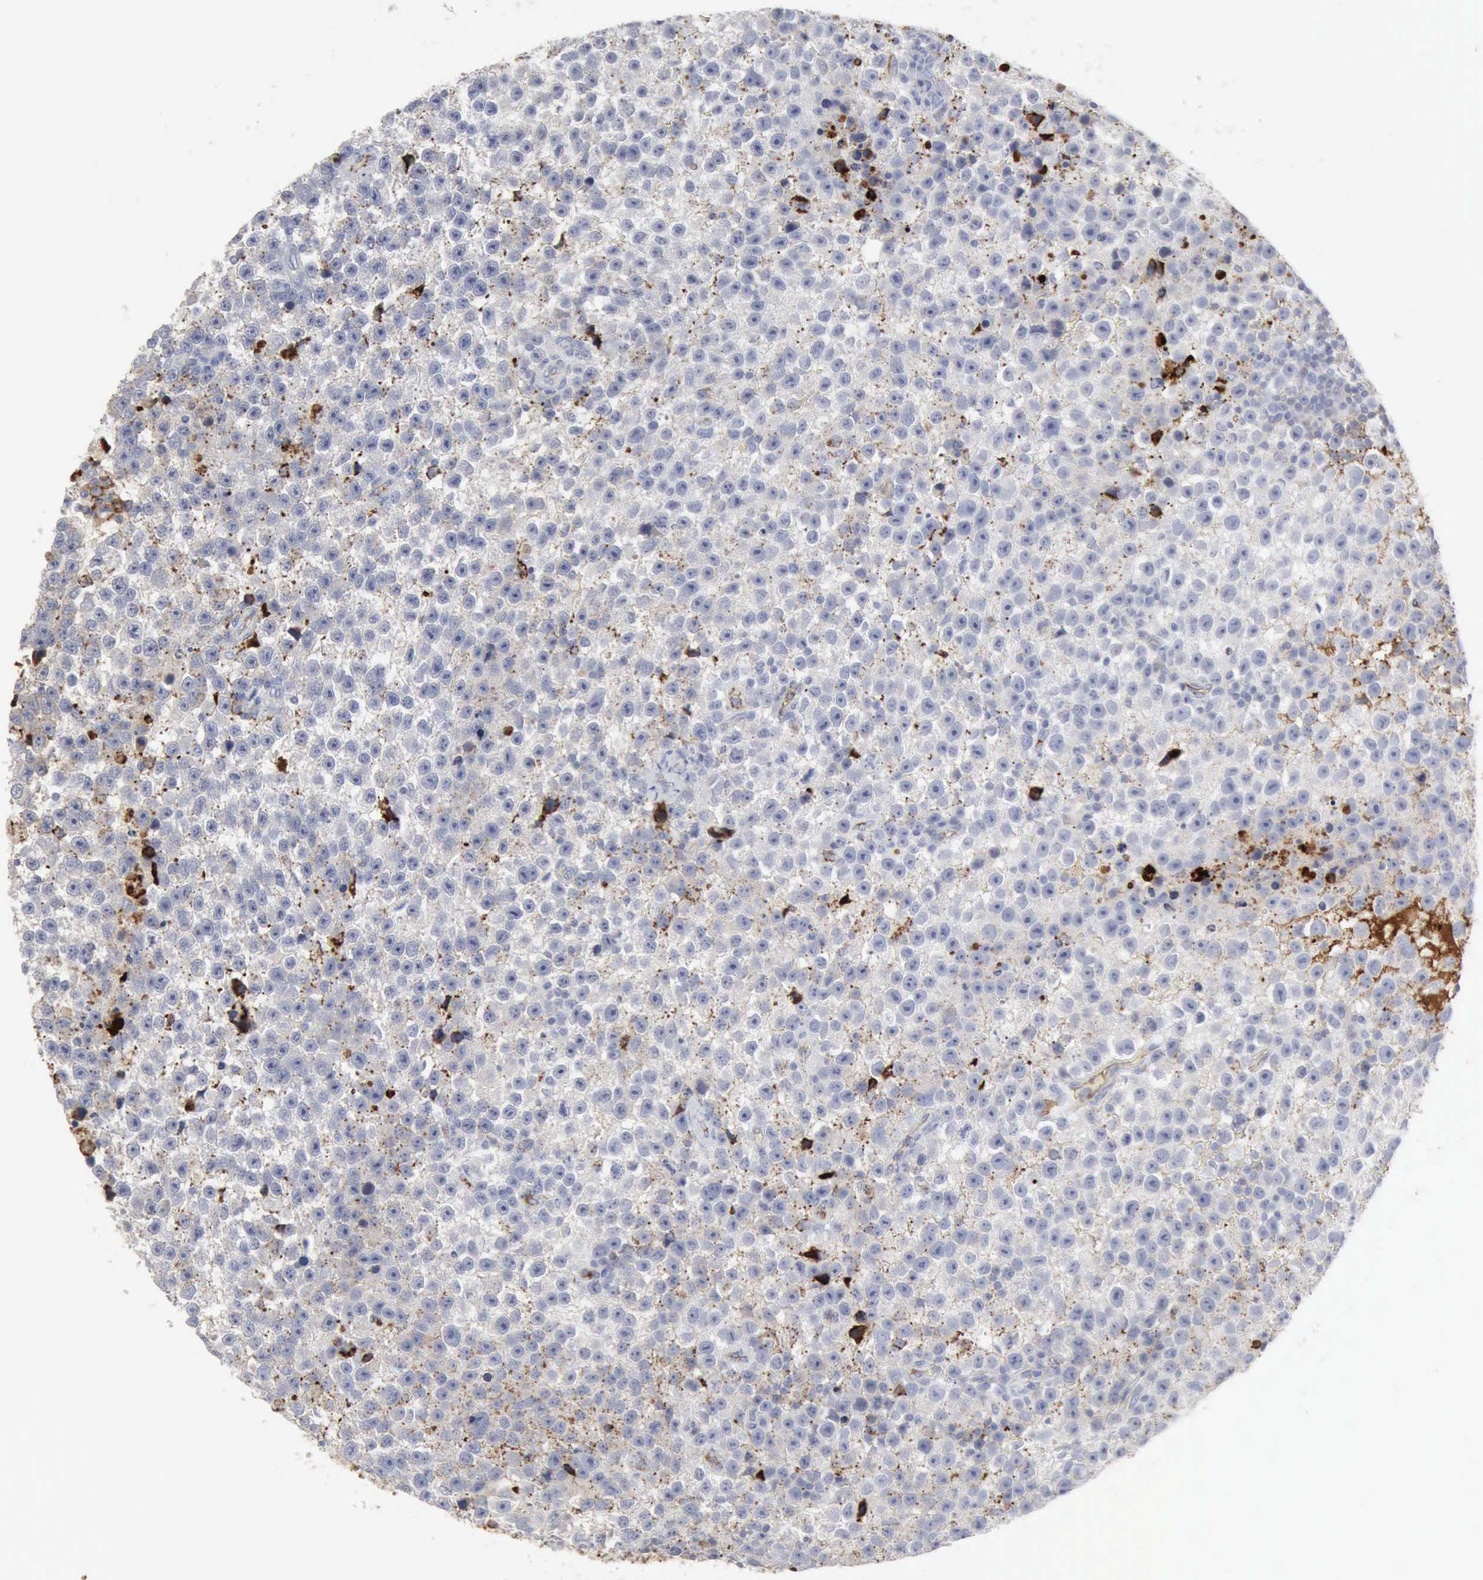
{"staining": {"intensity": "negative", "quantity": "none", "location": "none"}, "tissue": "testis cancer", "cell_type": "Tumor cells", "image_type": "cancer", "snomed": [{"axis": "morphology", "description": "Seminoma, NOS"}, {"axis": "topography", "description": "Testis"}], "caption": "Immunohistochemistry of testis seminoma demonstrates no expression in tumor cells.", "gene": "C4BPA", "patient": {"sex": "male", "age": 33}}